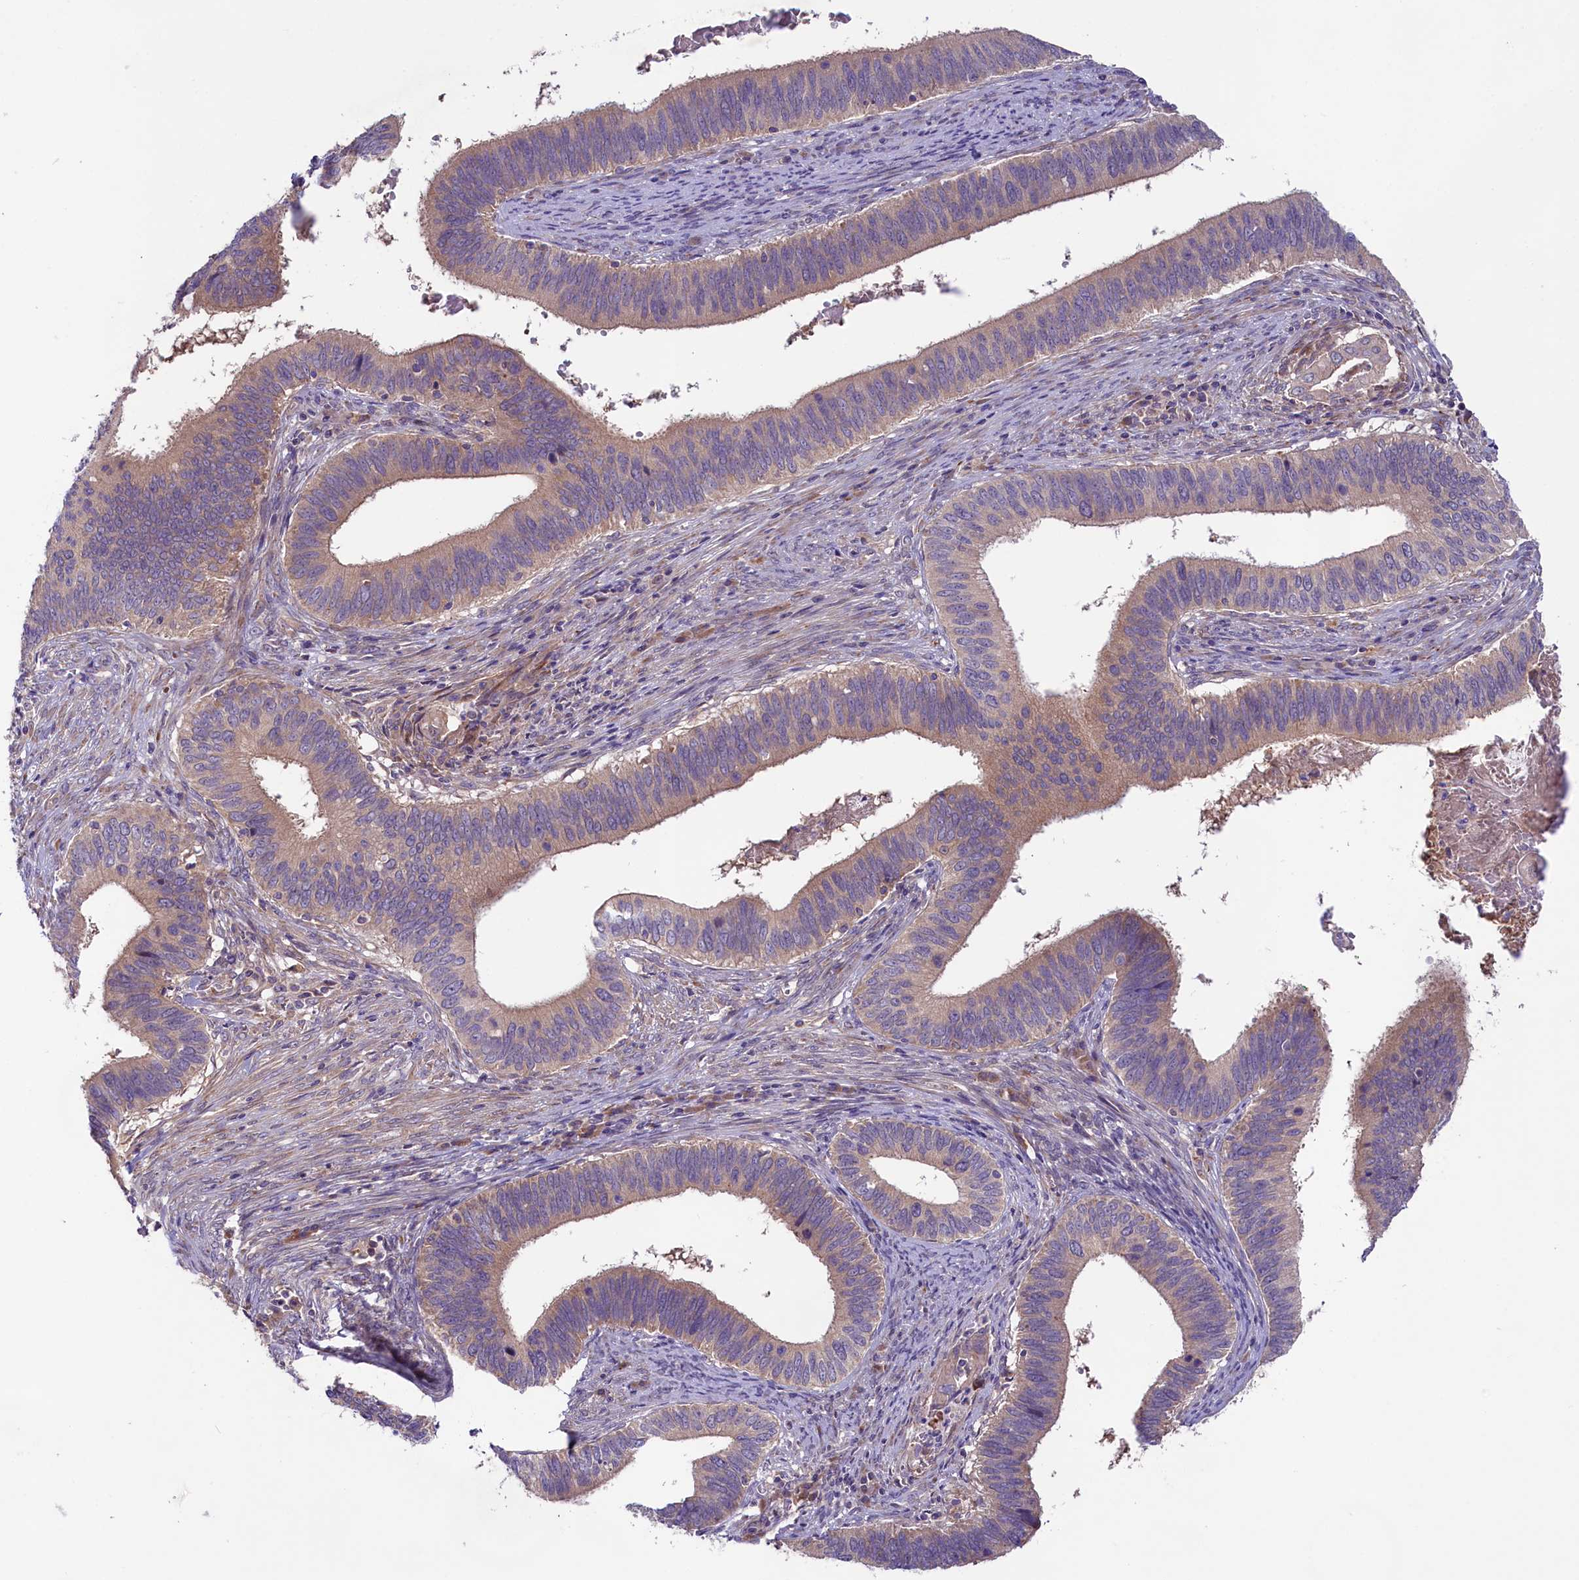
{"staining": {"intensity": "weak", "quantity": "25%-75%", "location": "cytoplasmic/membranous"}, "tissue": "cervical cancer", "cell_type": "Tumor cells", "image_type": "cancer", "snomed": [{"axis": "morphology", "description": "Adenocarcinoma, NOS"}, {"axis": "topography", "description": "Cervix"}], "caption": "This is a photomicrograph of IHC staining of cervical adenocarcinoma, which shows weak positivity in the cytoplasmic/membranous of tumor cells.", "gene": "COG8", "patient": {"sex": "female", "age": 42}}